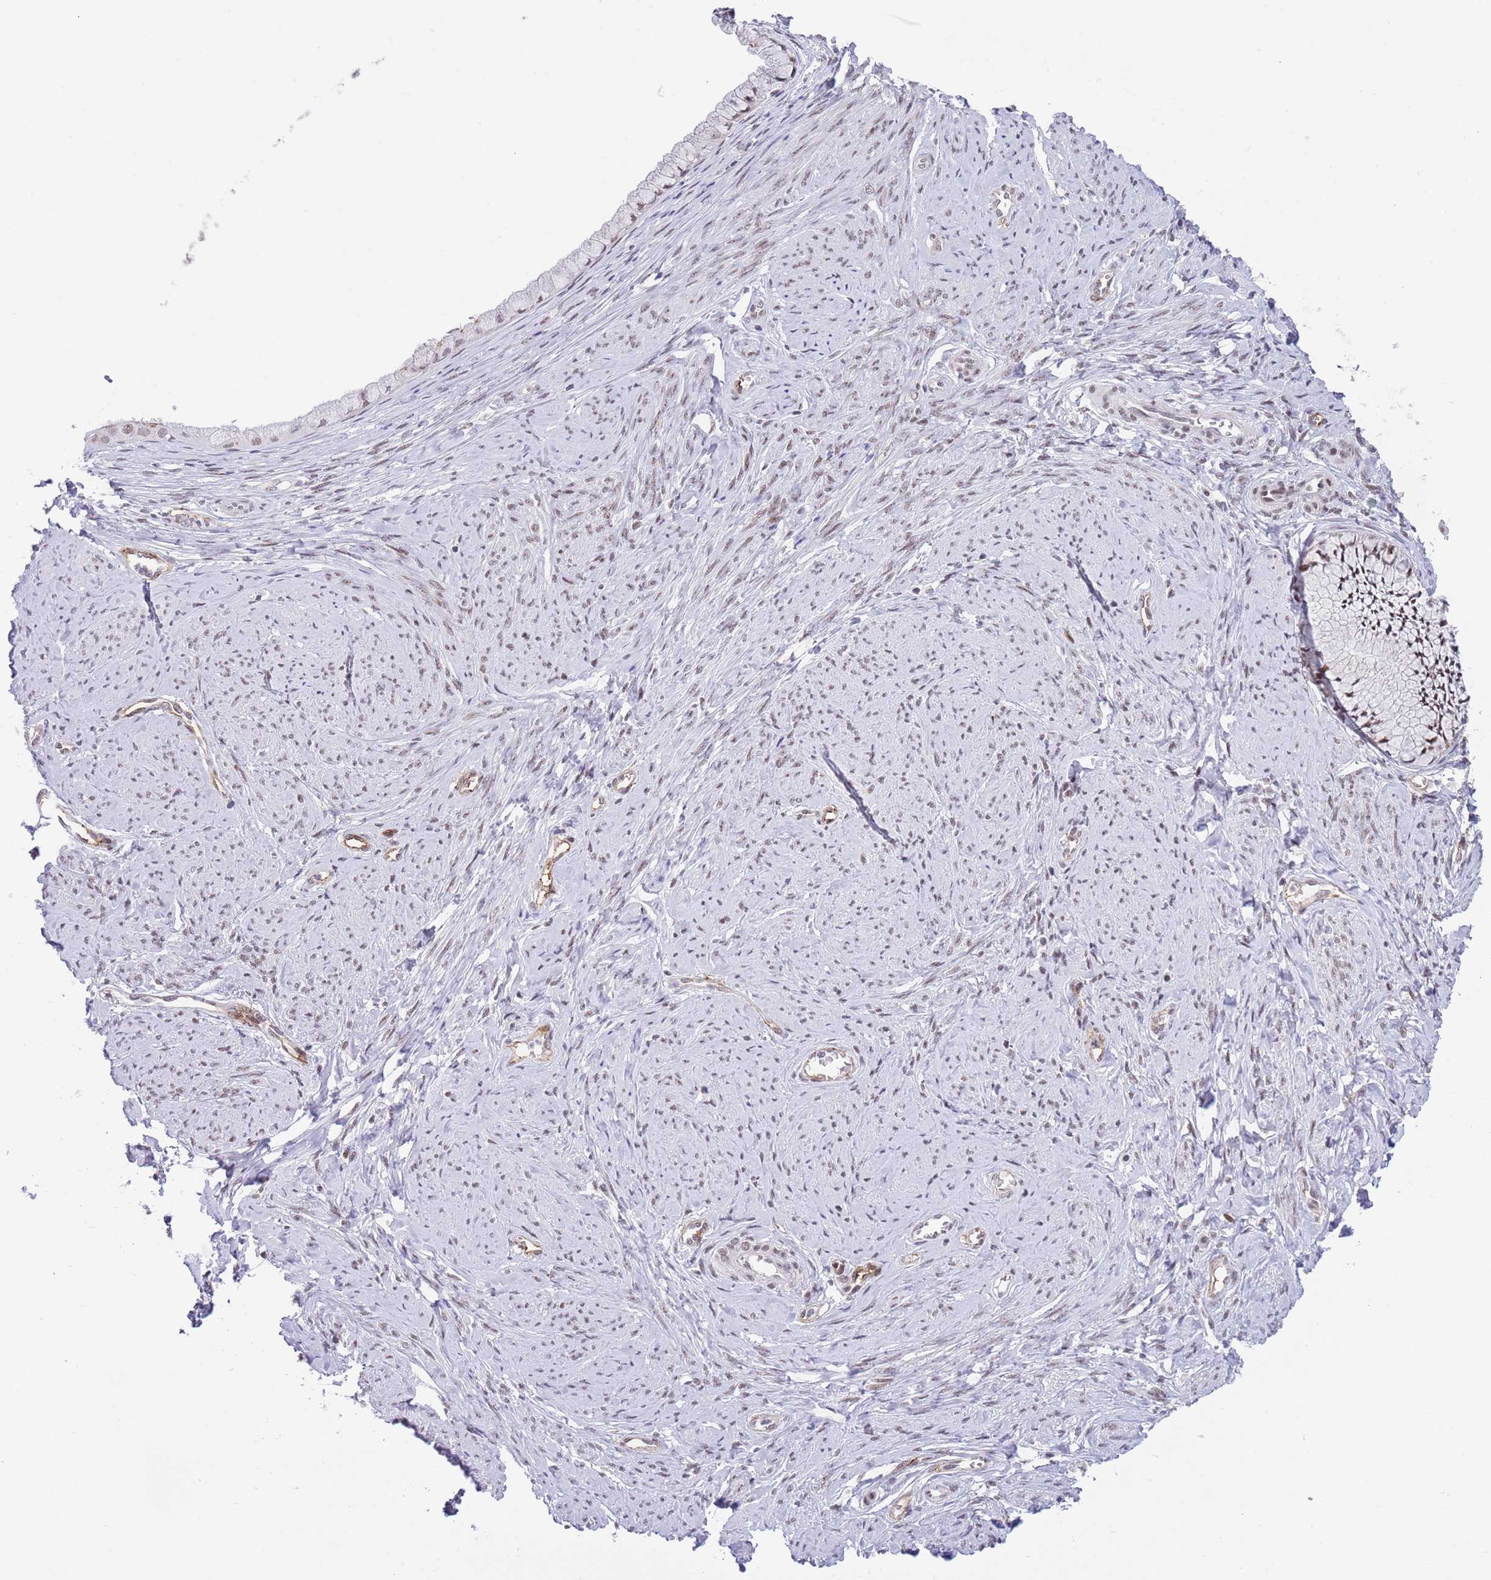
{"staining": {"intensity": "moderate", "quantity": "25%-75%", "location": "nuclear"}, "tissue": "cervix", "cell_type": "Glandular cells", "image_type": "normal", "snomed": [{"axis": "morphology", "description": "Normal tissue, NOS"}, {"axis": "topography", "description": "Cervix"}], "caption": "Unremarkable cervix was stained to show a protein in brown. There is medium levels of moderate nuclear expression in approximately 25%-75% of glandular cells. (brown staining indicates protein expression, while blue staining denotes nuclei).", "gene": "RFX1", "patient": {"sex": "female", "age": 42}}